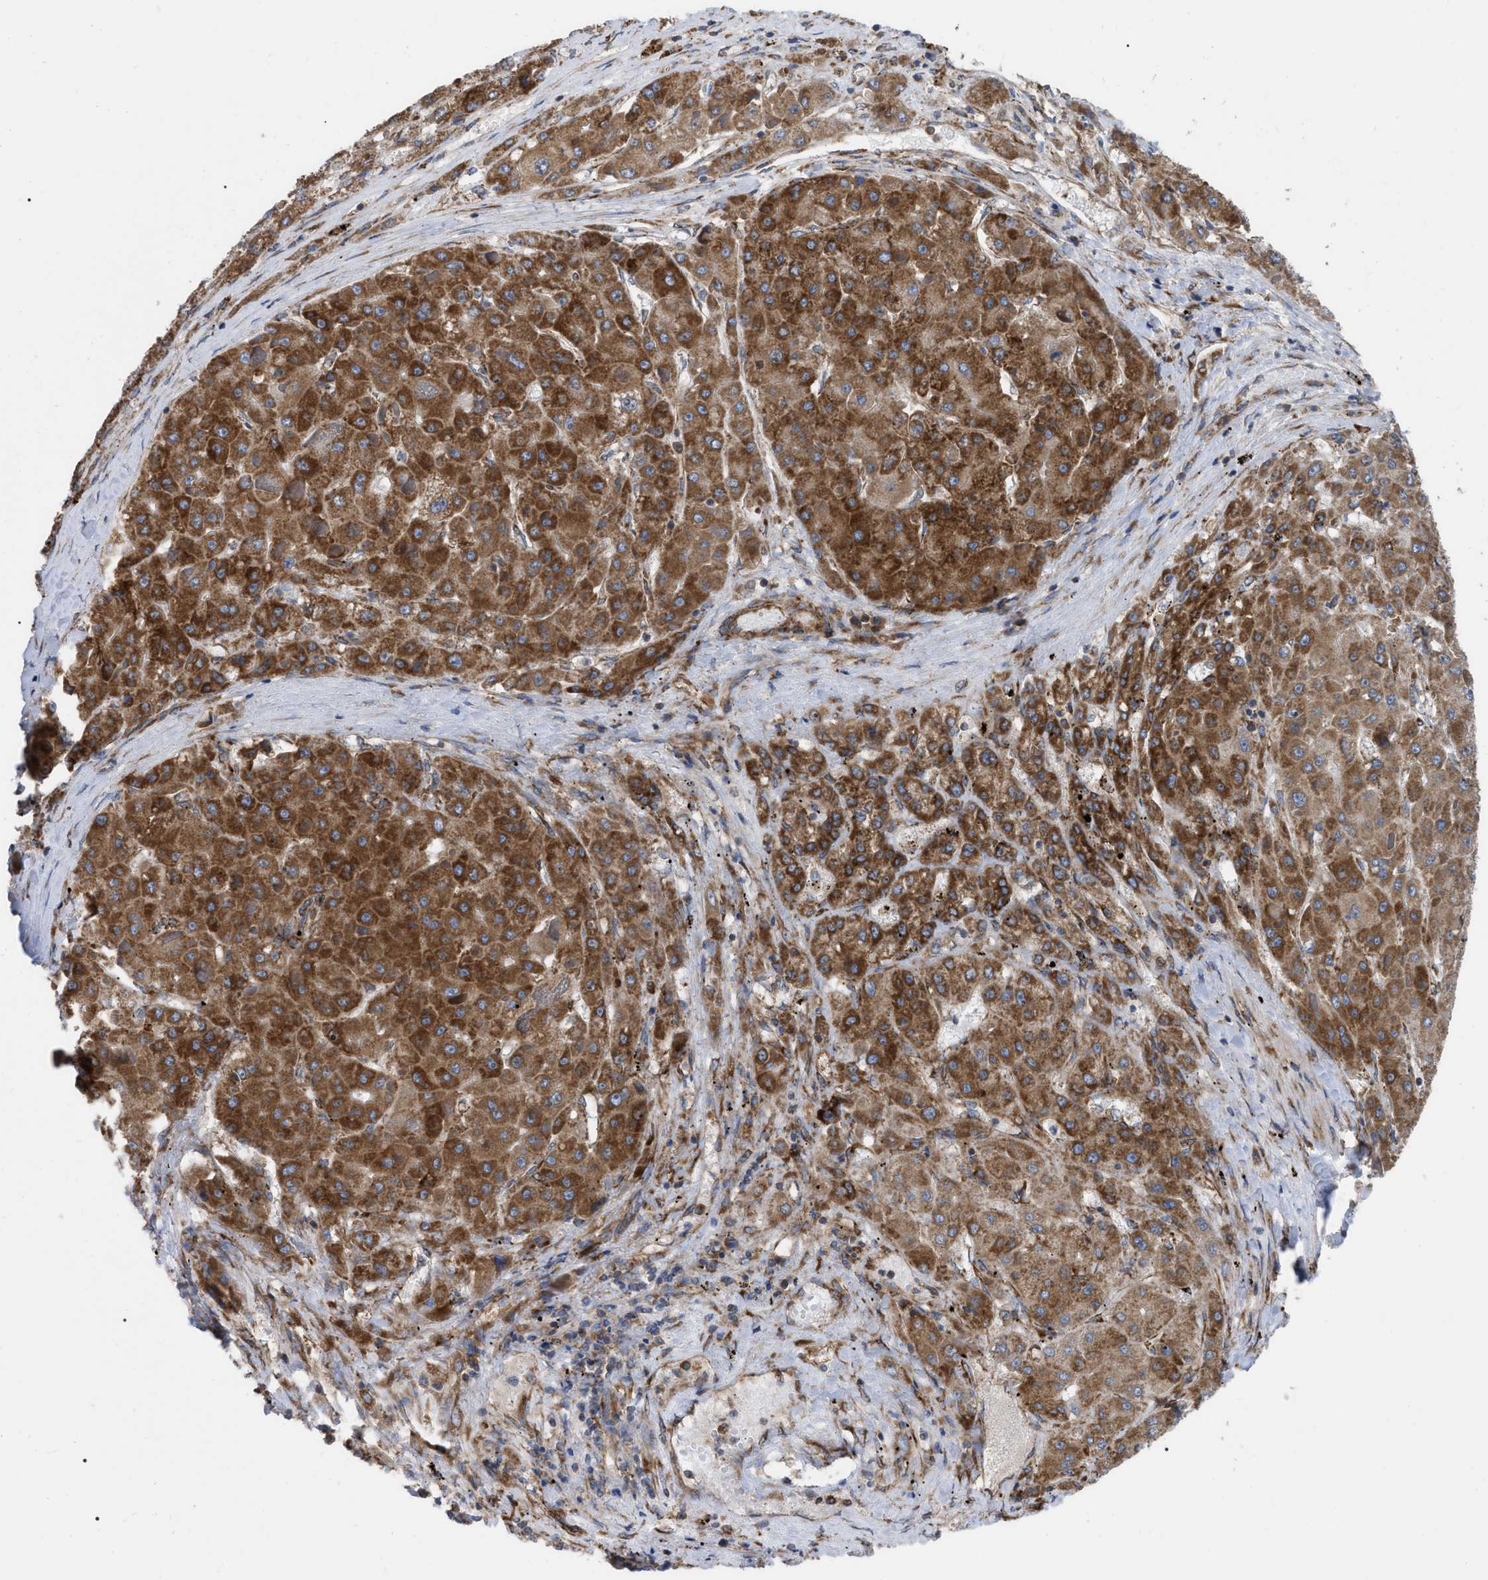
{"staining": {"intensity": "strong", "quantity": ">75%", "location": "cytoplasmic/membranous"}, "tissue": "liver cancer", "cell_type": "Tumor cells", "image_type": "cancer", "snomed": [{"axis": "morphology", "description": "Carcinoma, Hepatocellular, NOS"}, {"axis": "topography", "description": "Liver"}], "caption": "Tumor cells exhibit strong cytoplasmic/membranous positivity in approximately >75% of cells in hepatocellular carcinoma (liver). Nuclei are stained in blue.", "gene": "FAM120A", "patient": {"sex": "female", "age": 73}}